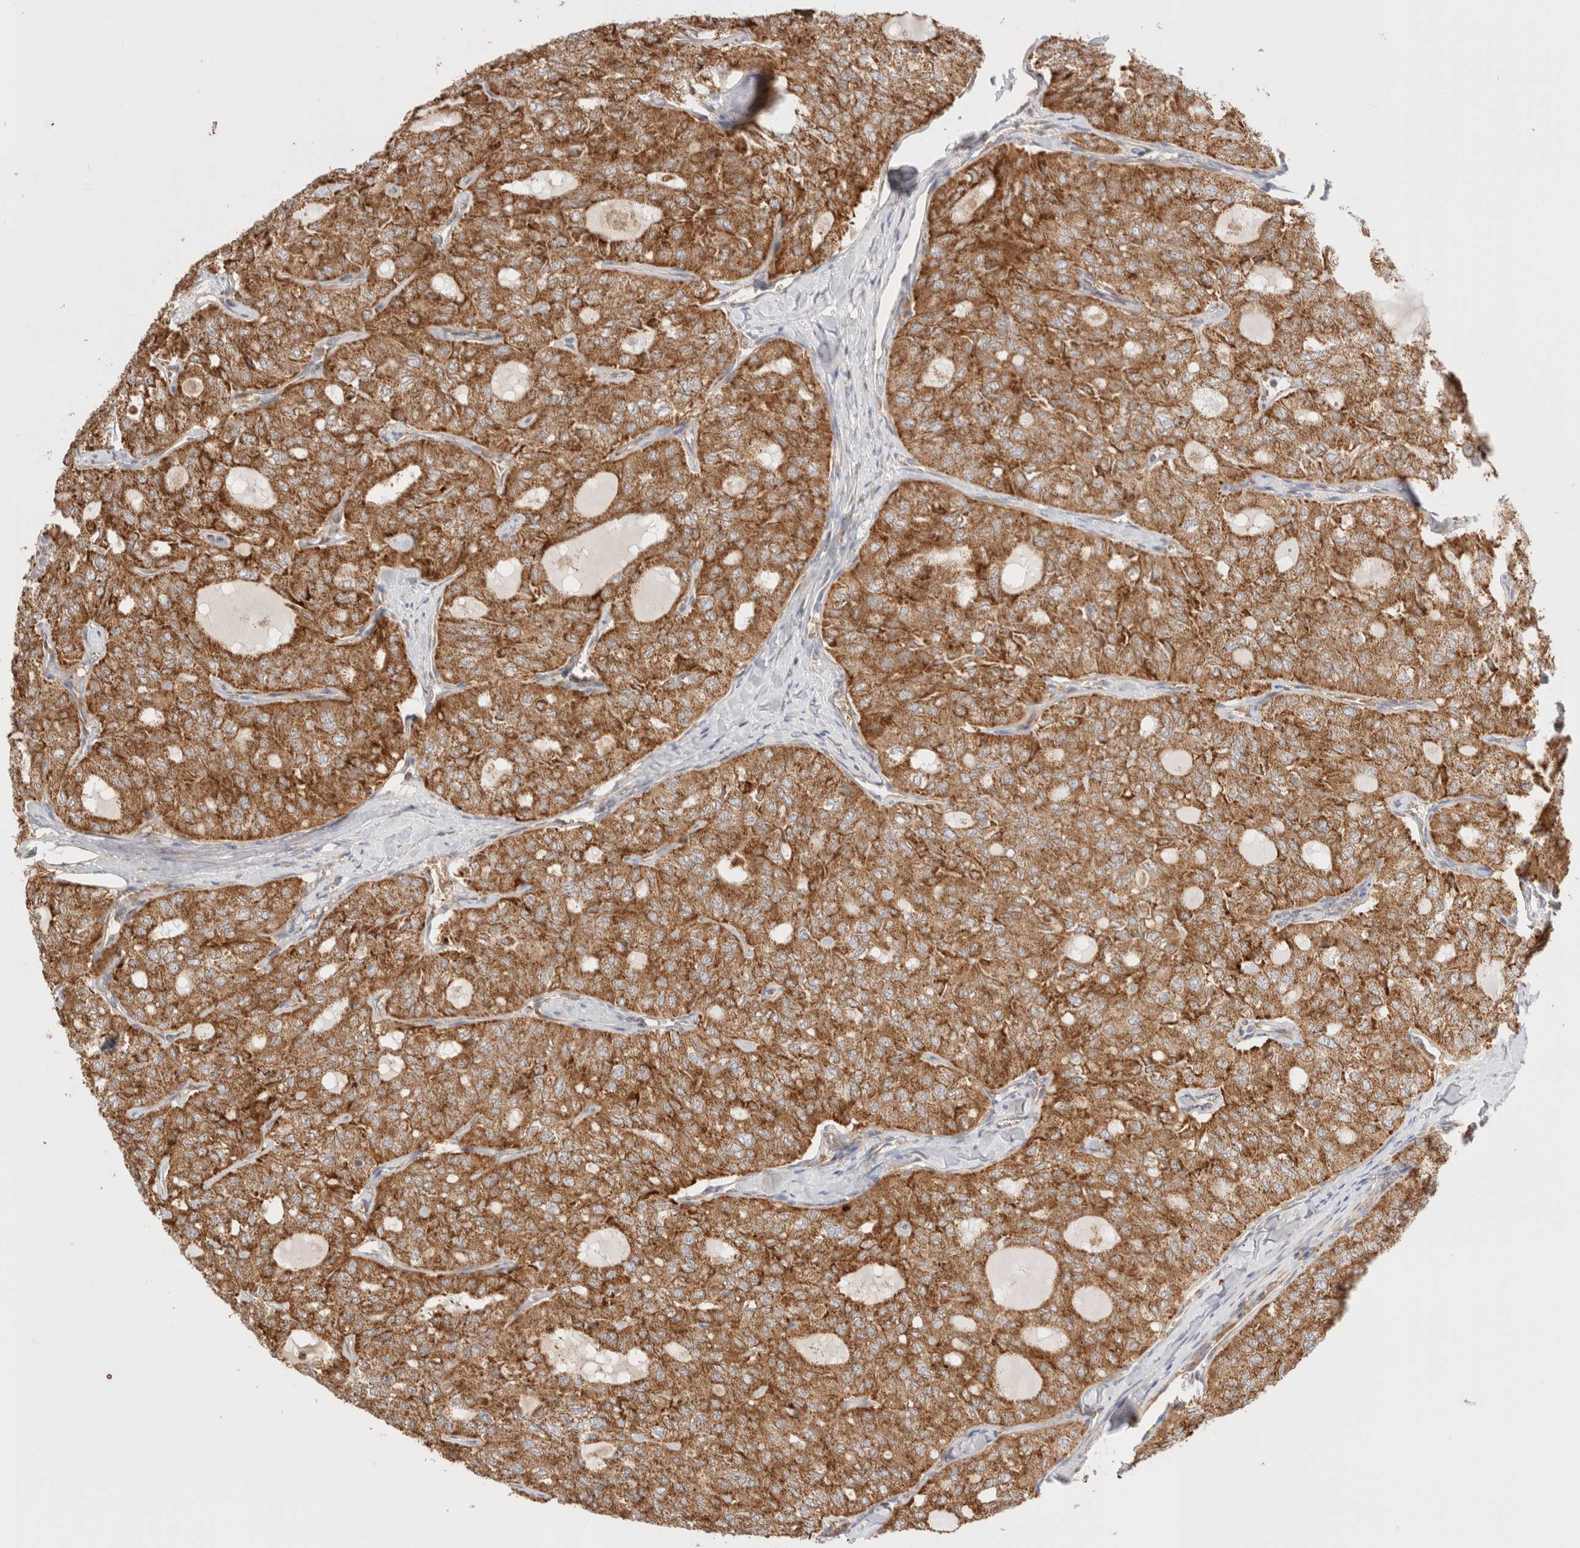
{"staining": {"intensity": "strong", "quantity": ">75%", "location": "cytoplasmic/membranous"}, "tissue": "thyroid cancer", "cell_type": "Tumor cells", "image_type": "cancer", "snomed": [{"axis": "morphology", "description": "Follicular adenoma carcinoma, NOS"}, {"axis": "topography", "description": "Thyroid gland"}], "caption": "DAB (3,3'-diaminobenzidine) immunohistochemical staining of thyroid cancer (follicular adenoma carcinoma) exhibits strong cytoplasmic/membranous protein expression in approximately >75% of tumor cells. Using DAB (brown) and hematoxylin (blue) stains, captured at high magnification using brightfield microscopy.", "gene": "UTS2B", "patient": {"sex": "male", "age": 75}}